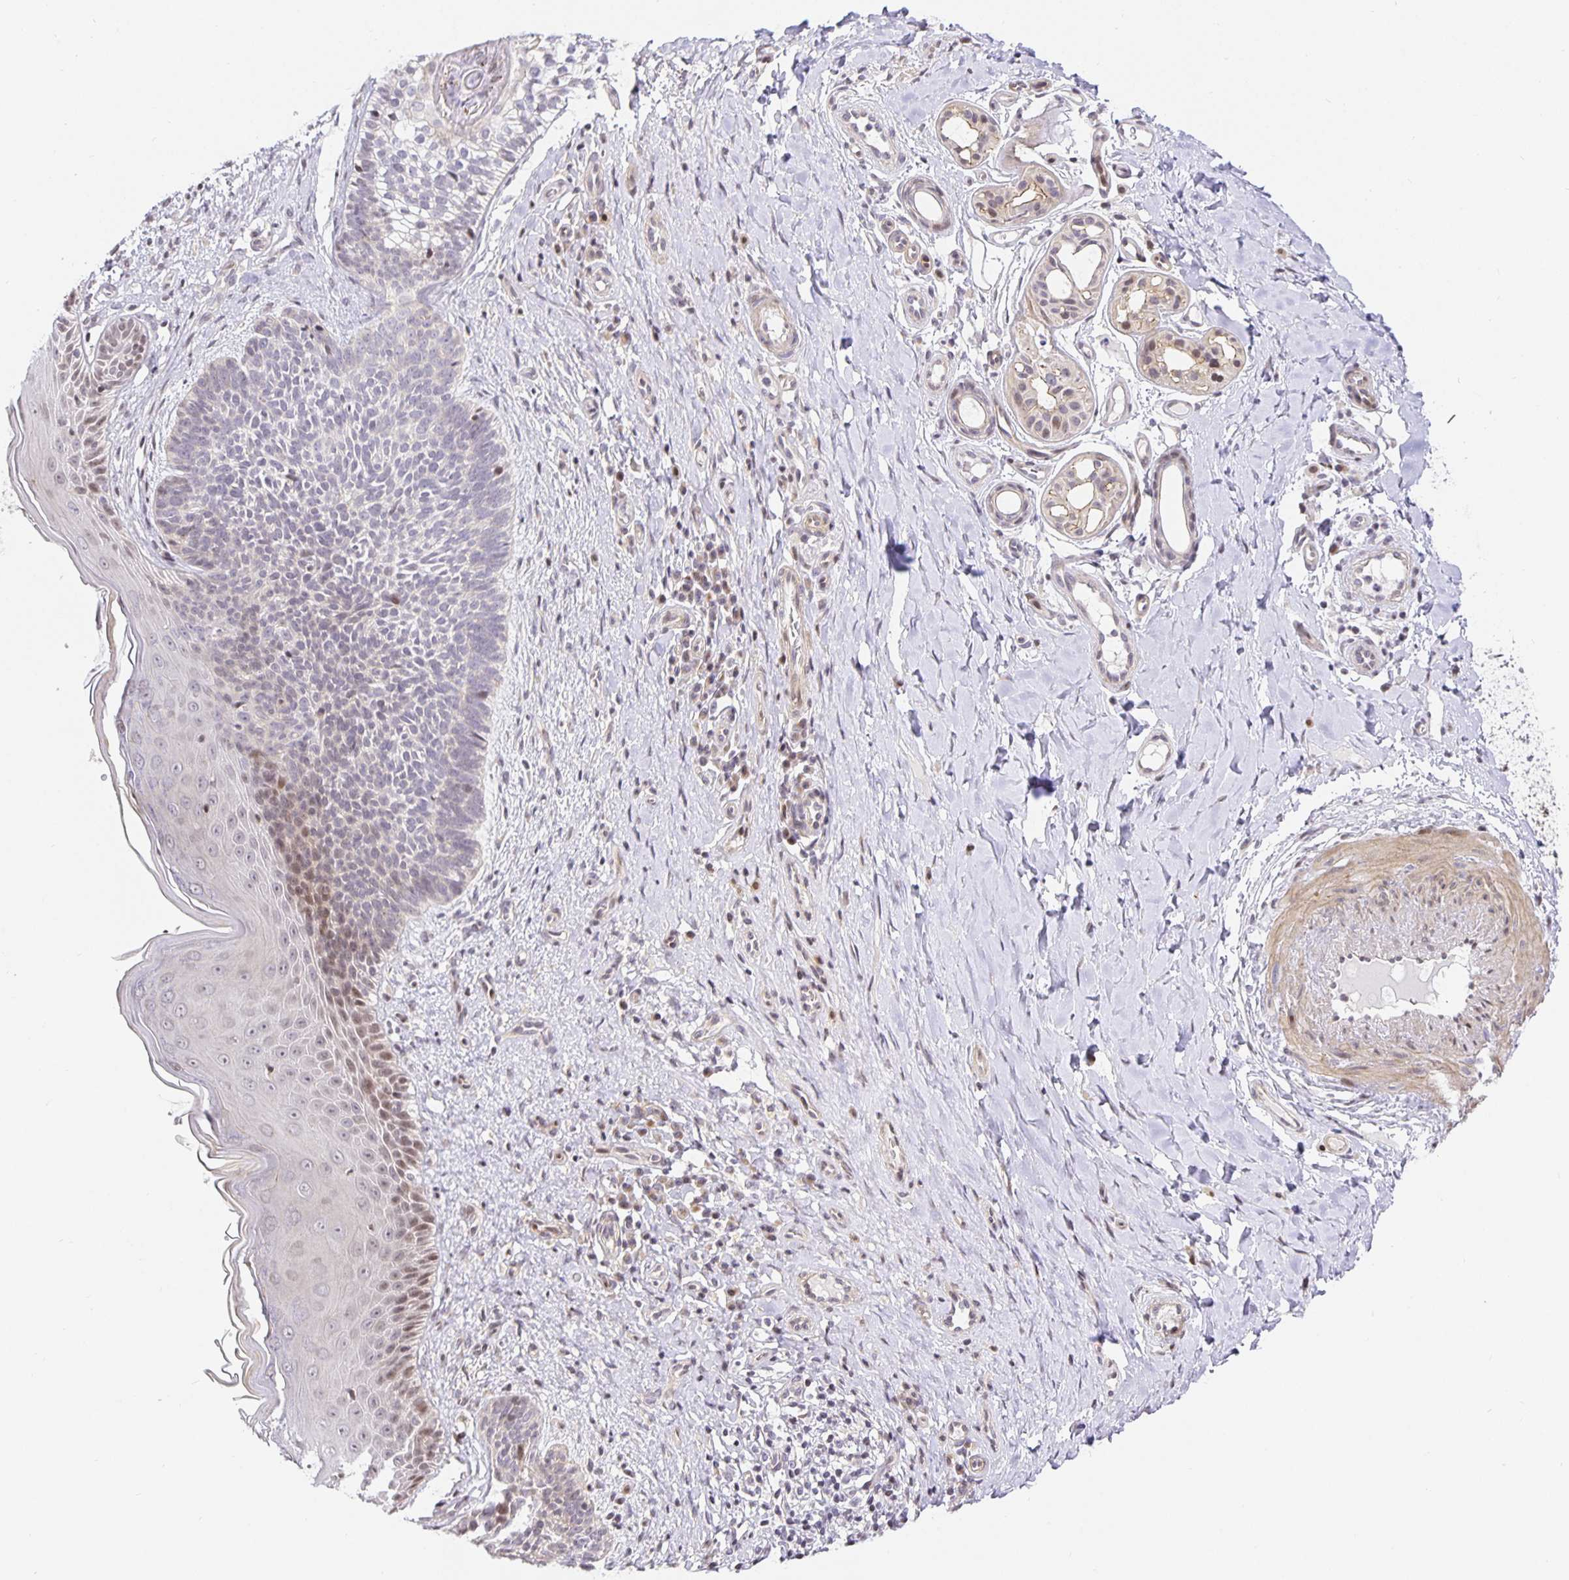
{"staining": {"intensity": "negative", "quantity": "none", "location": "none"}, "tissue": "skin cancer", "cell_type": "Tumor cells", "image_type": "cancer", "snomed": [{"axis": "morphology", "description": "Basal cell carcinoma"}, {"axis": "topography", "description": "Skin"}], "caption": "The micrograph reveals no significant expression in tumor cells of skin cancer (basal cell carcinoma).", "gene": "TJP3", "patient": {"sex": "male", "age": 89}}